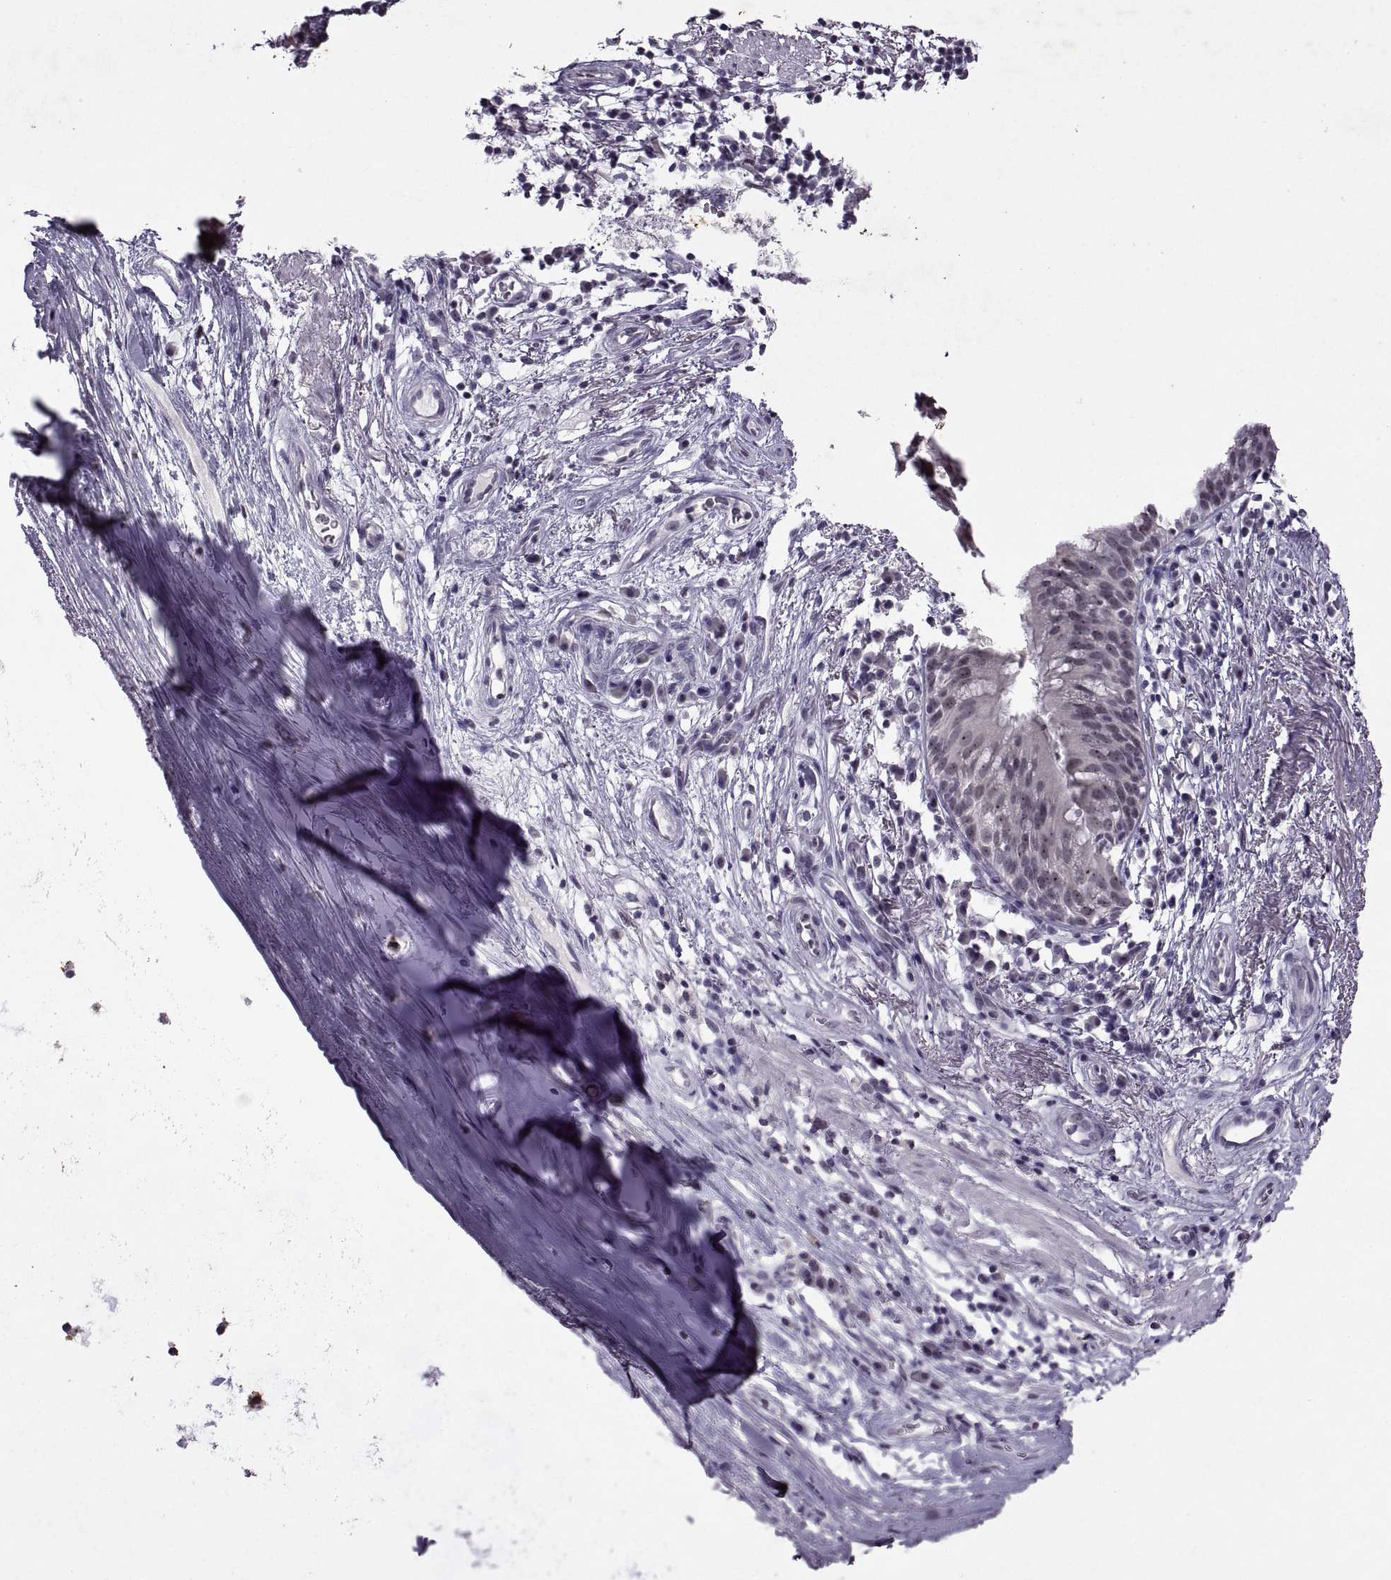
{"staining": {"intensity": "weak", "quantity": "<25%", "location": "nuclear"}, "tissue": "bronchus", "cell_type": "Respiratory epithelial cells", "image_type": "normal", "snomed": [{"axis": "morphology", "description": "Normal tissue, NOS"}, {"axis": "topography", "description": "Cartilage tissue"}, {"axis": "topography", "description": "Bronchus"}], "caption": "This histopathology image is of unremarkable bronchus stained with IHC to label a protein in brown with the nuclei are counter-stained blue. There is no staining in respiratory epithelial cells.", "gene": "SINHCAF", "patient": {"sex": "male", "age": 58}}